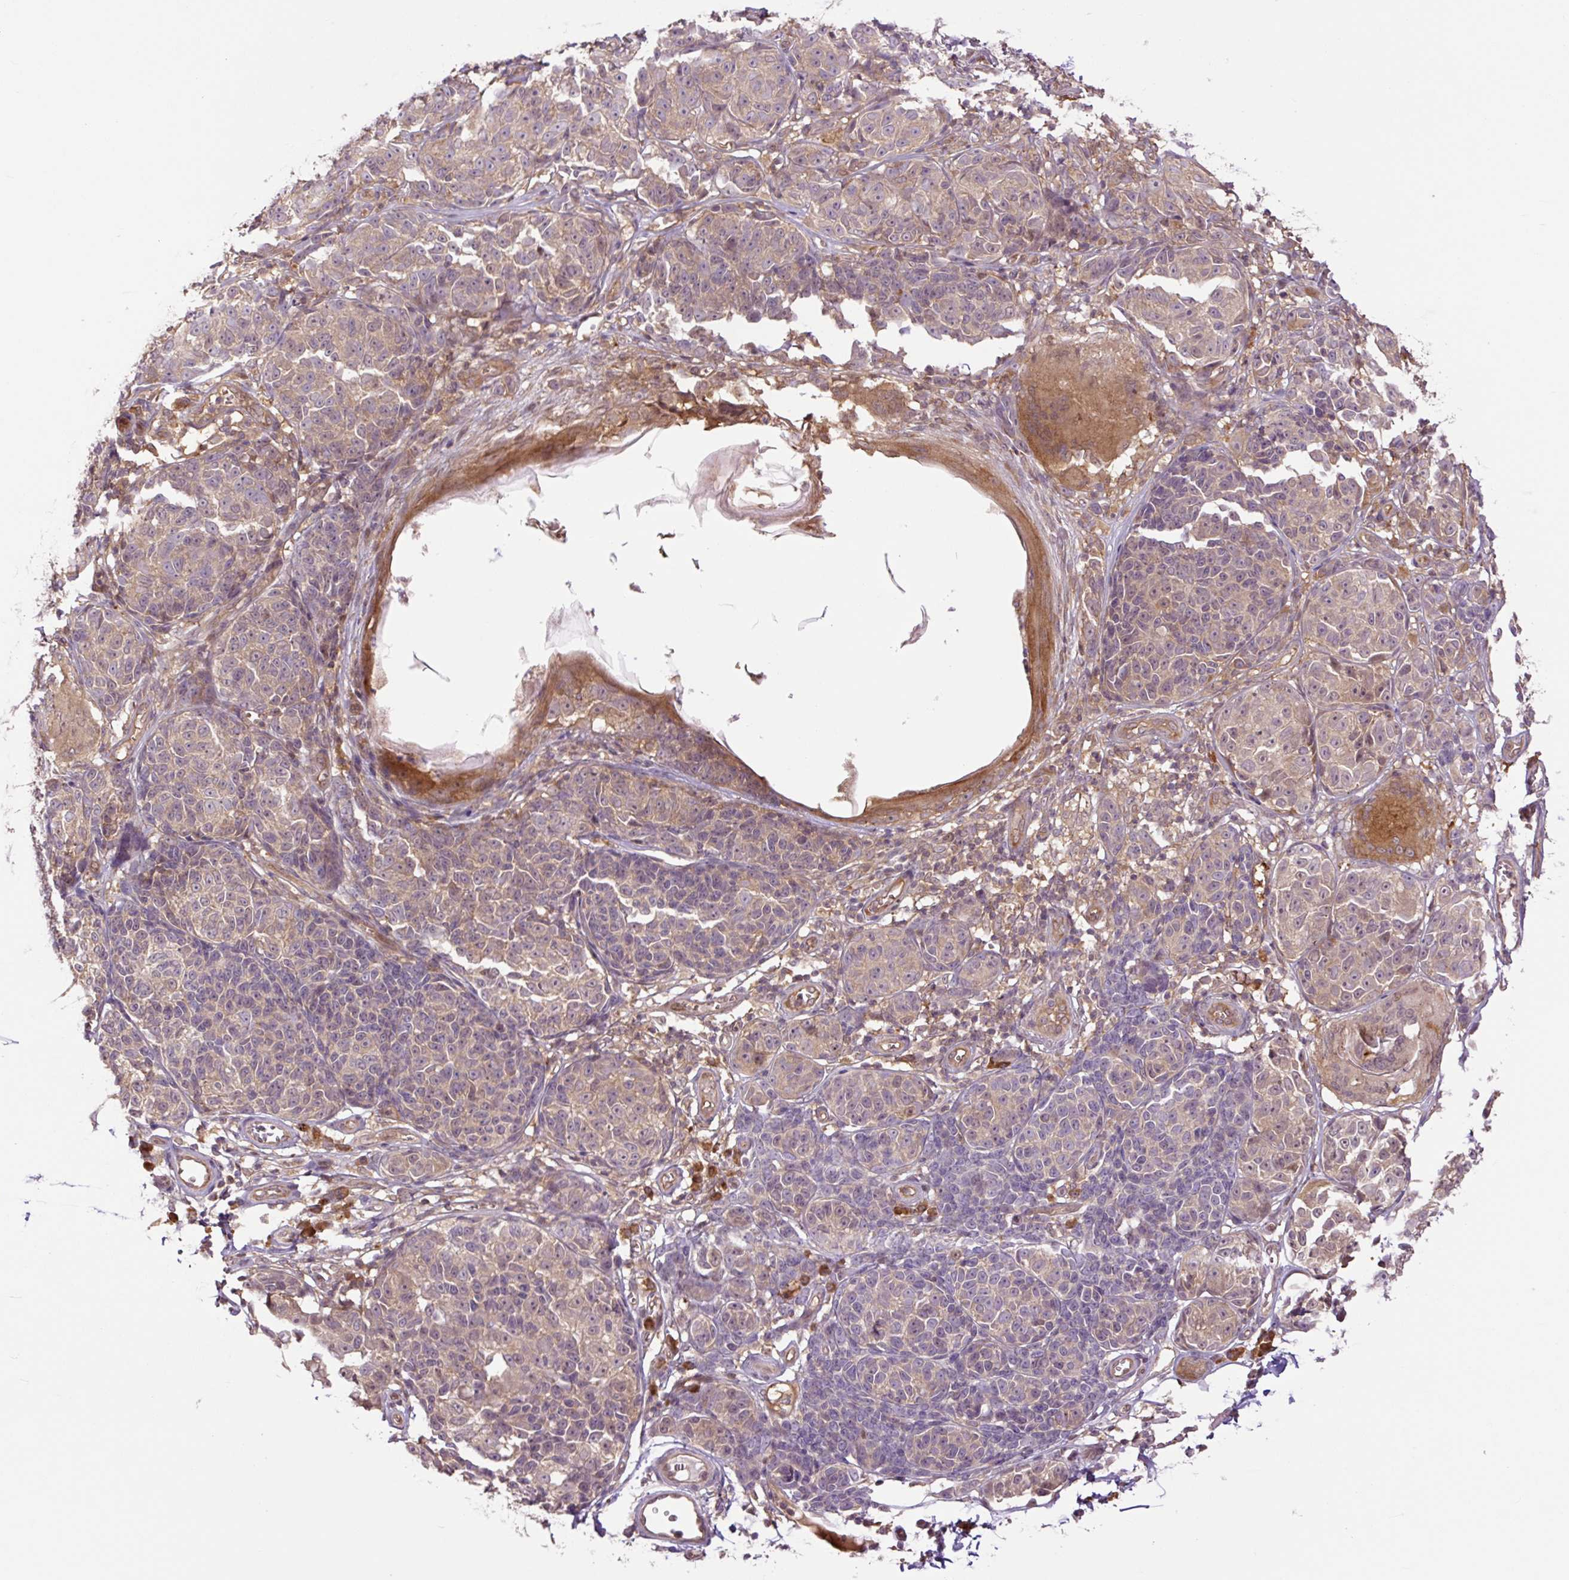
{"staining": {"intensity": "weak", "quantity": "25%-75%", "location": "cytoplasmic/membranous"}, "tissue": "melanoma", "cell_type": "Tumor cells", "image_type": "cancer", "snomed": [{"axis": "morphology", "description": "Malignant melanoma, NOS"}, {"axis": "topography", "description": "Skin"}], "caption": "A brown stain labels weak cytoplasmic/membranous positivity of a protein in melanoma tumor cells.", "gene": "TPT1", "patient": {"sex": "male", "age": 73}}